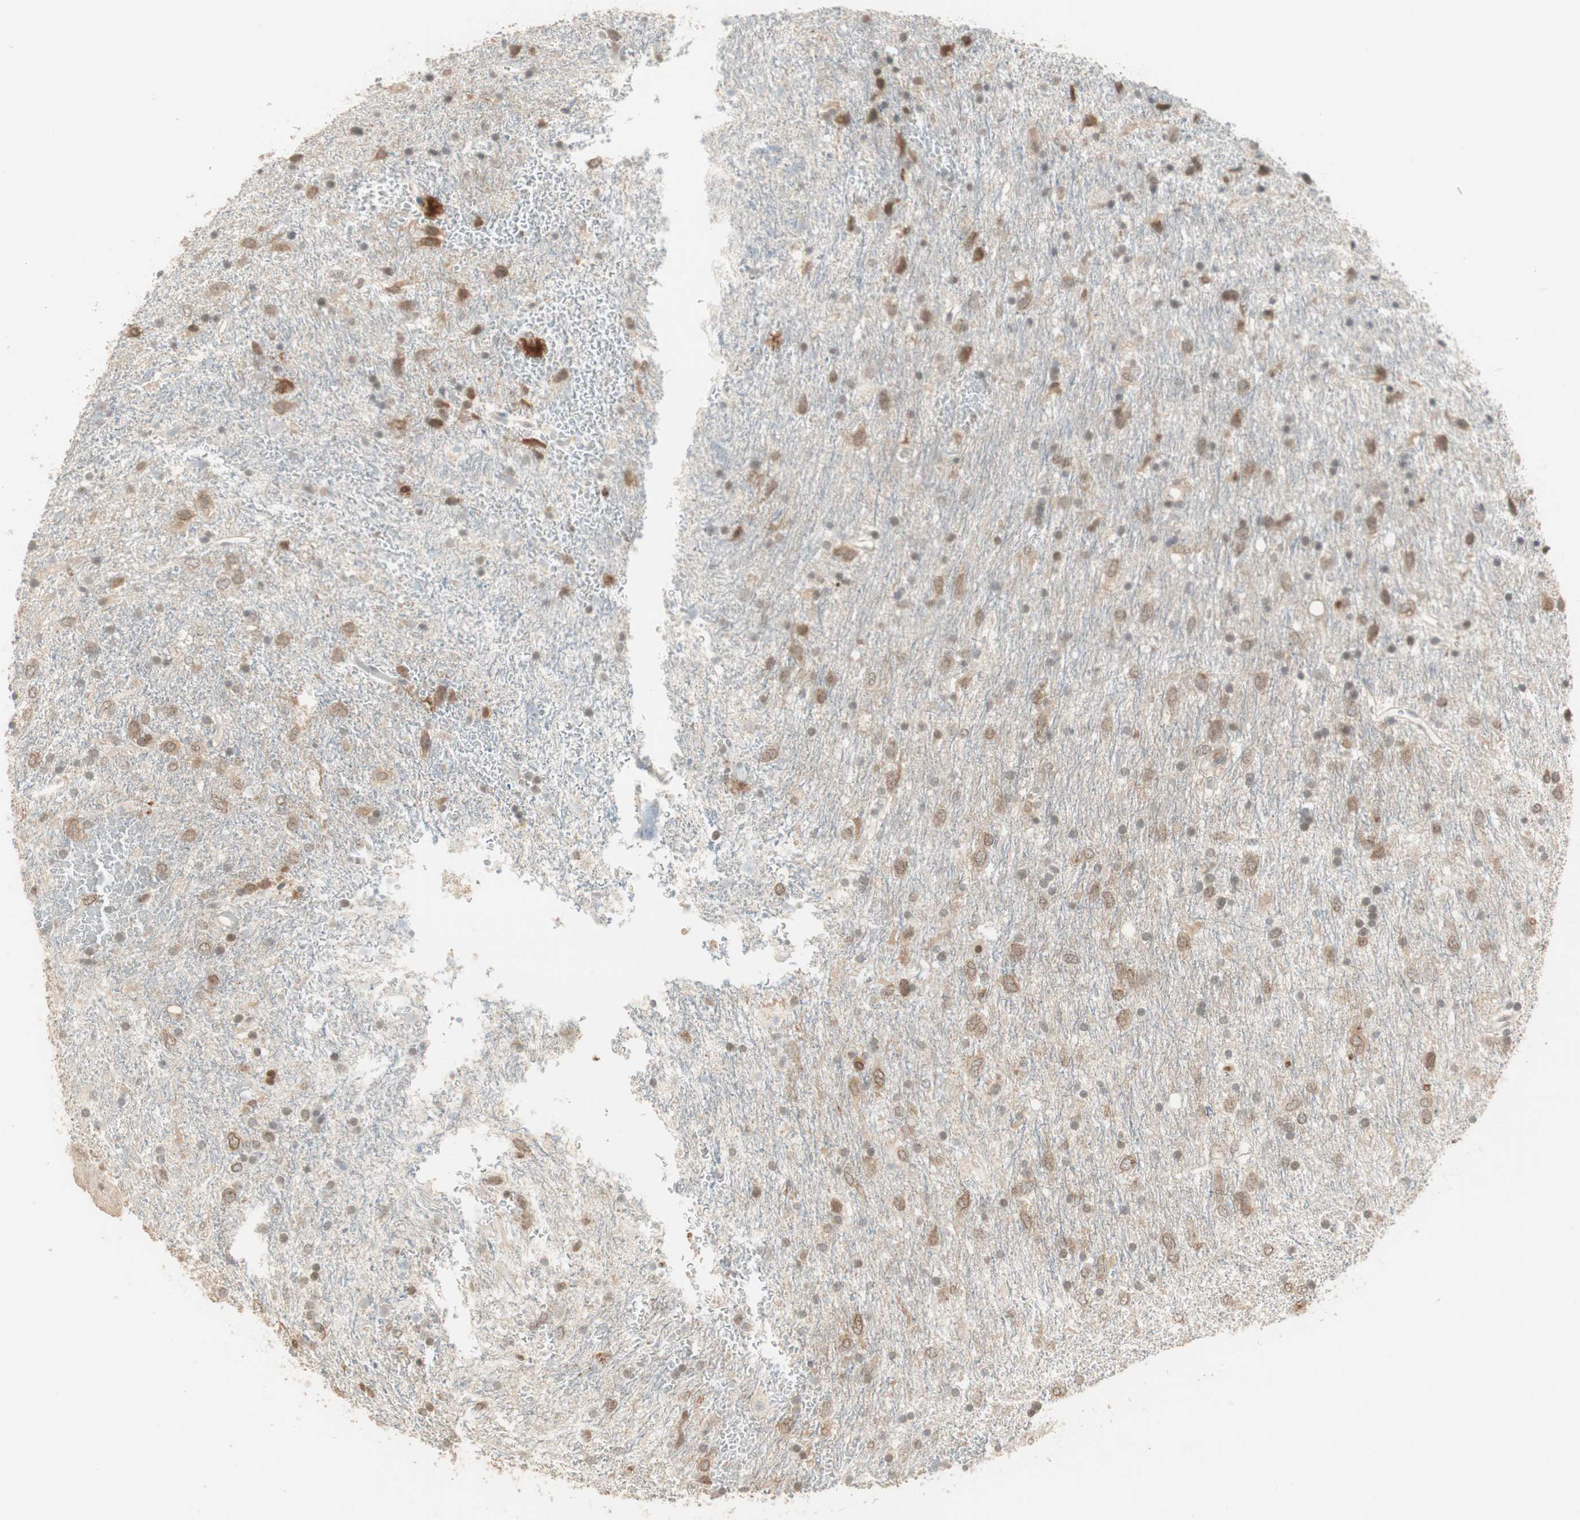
{"staining": {"intensity": "moderate", "quantity": ">75%", "location": "cytoplasmic/membranous"}, "tissue": "glioma", "cell_type": "Tumor cells", "image_type": "cancer", "snomed": [{"axis": "morphology", "description": "Glioma, malignant, Low grade"}, {"axis": "topography", "description": "Brain"}], "caption": "Immunohistochemical staining of human glioma demonstrates medium levels of moderate cytoplasmic/membranous positivity in about >75% of tumor cells. (DAB (3,3'-diaminobenzidine) IHC with brightfield microscopy, high magnification).", "gene": "TASOR", "patient": {"sex": "male", "age": 77}}